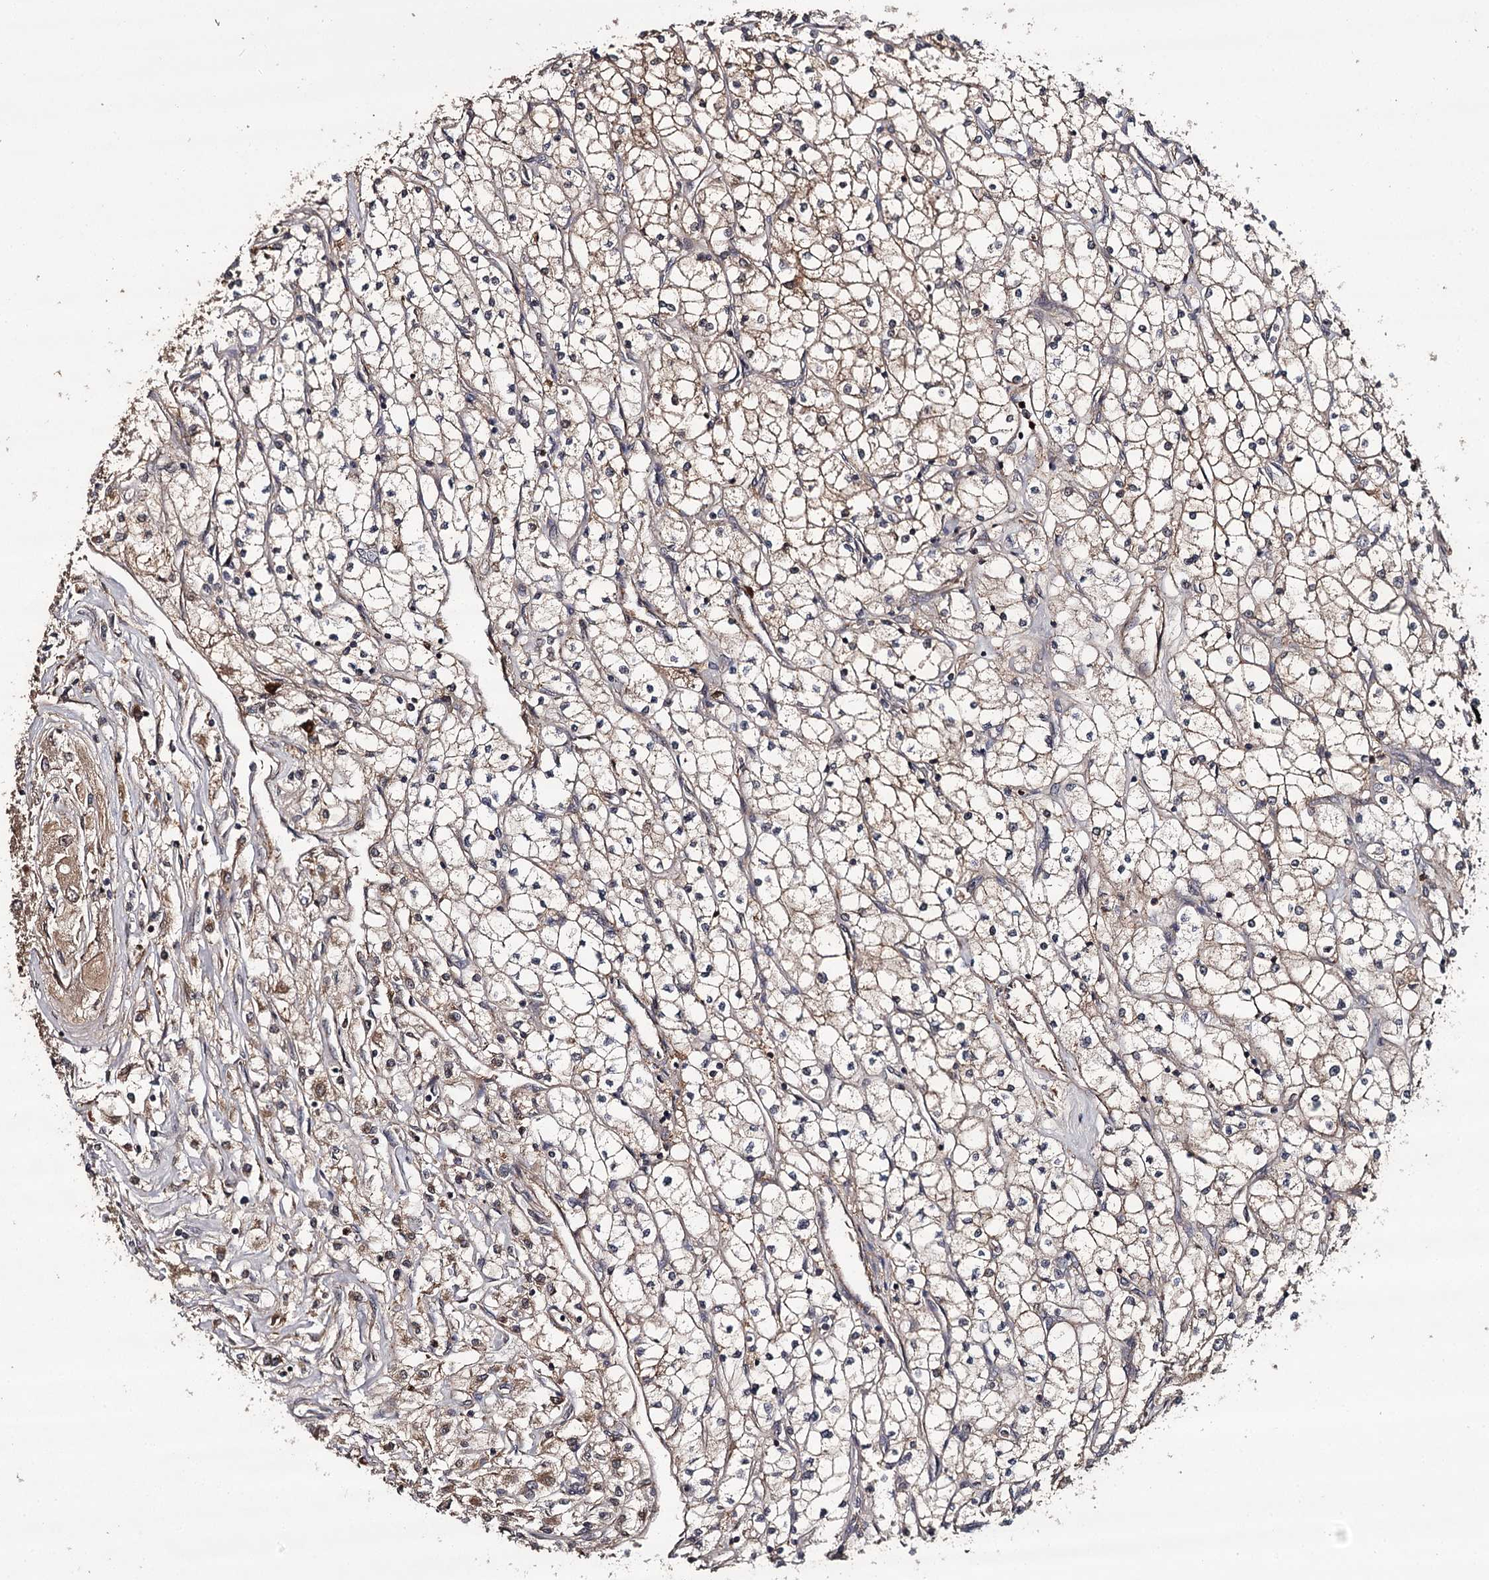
{"staining": {"intensity": "weak", "quantity": "25%-75%", "location": "cytoplasmic/membranous"}, "tissue": "renal cancer", "cell_type": "Tumor cells", "image_type": "cancer", "snomed": [{"axis": "morphology", "description": "Adenocarcinoma, NOS"}, {"axis": "topography", "description": "Kidney"}], "caption": "Immunohistochemistry (DAB (3,3'-diaminobenzidine)) staining of human renal cancer (adenocarcinoma) reveals weak cytoplasmic/membranous protein staining in about 25%-75% of tumor cells.", "gene": "TTC12", "patient": {"sex": "male", "age": 80}}